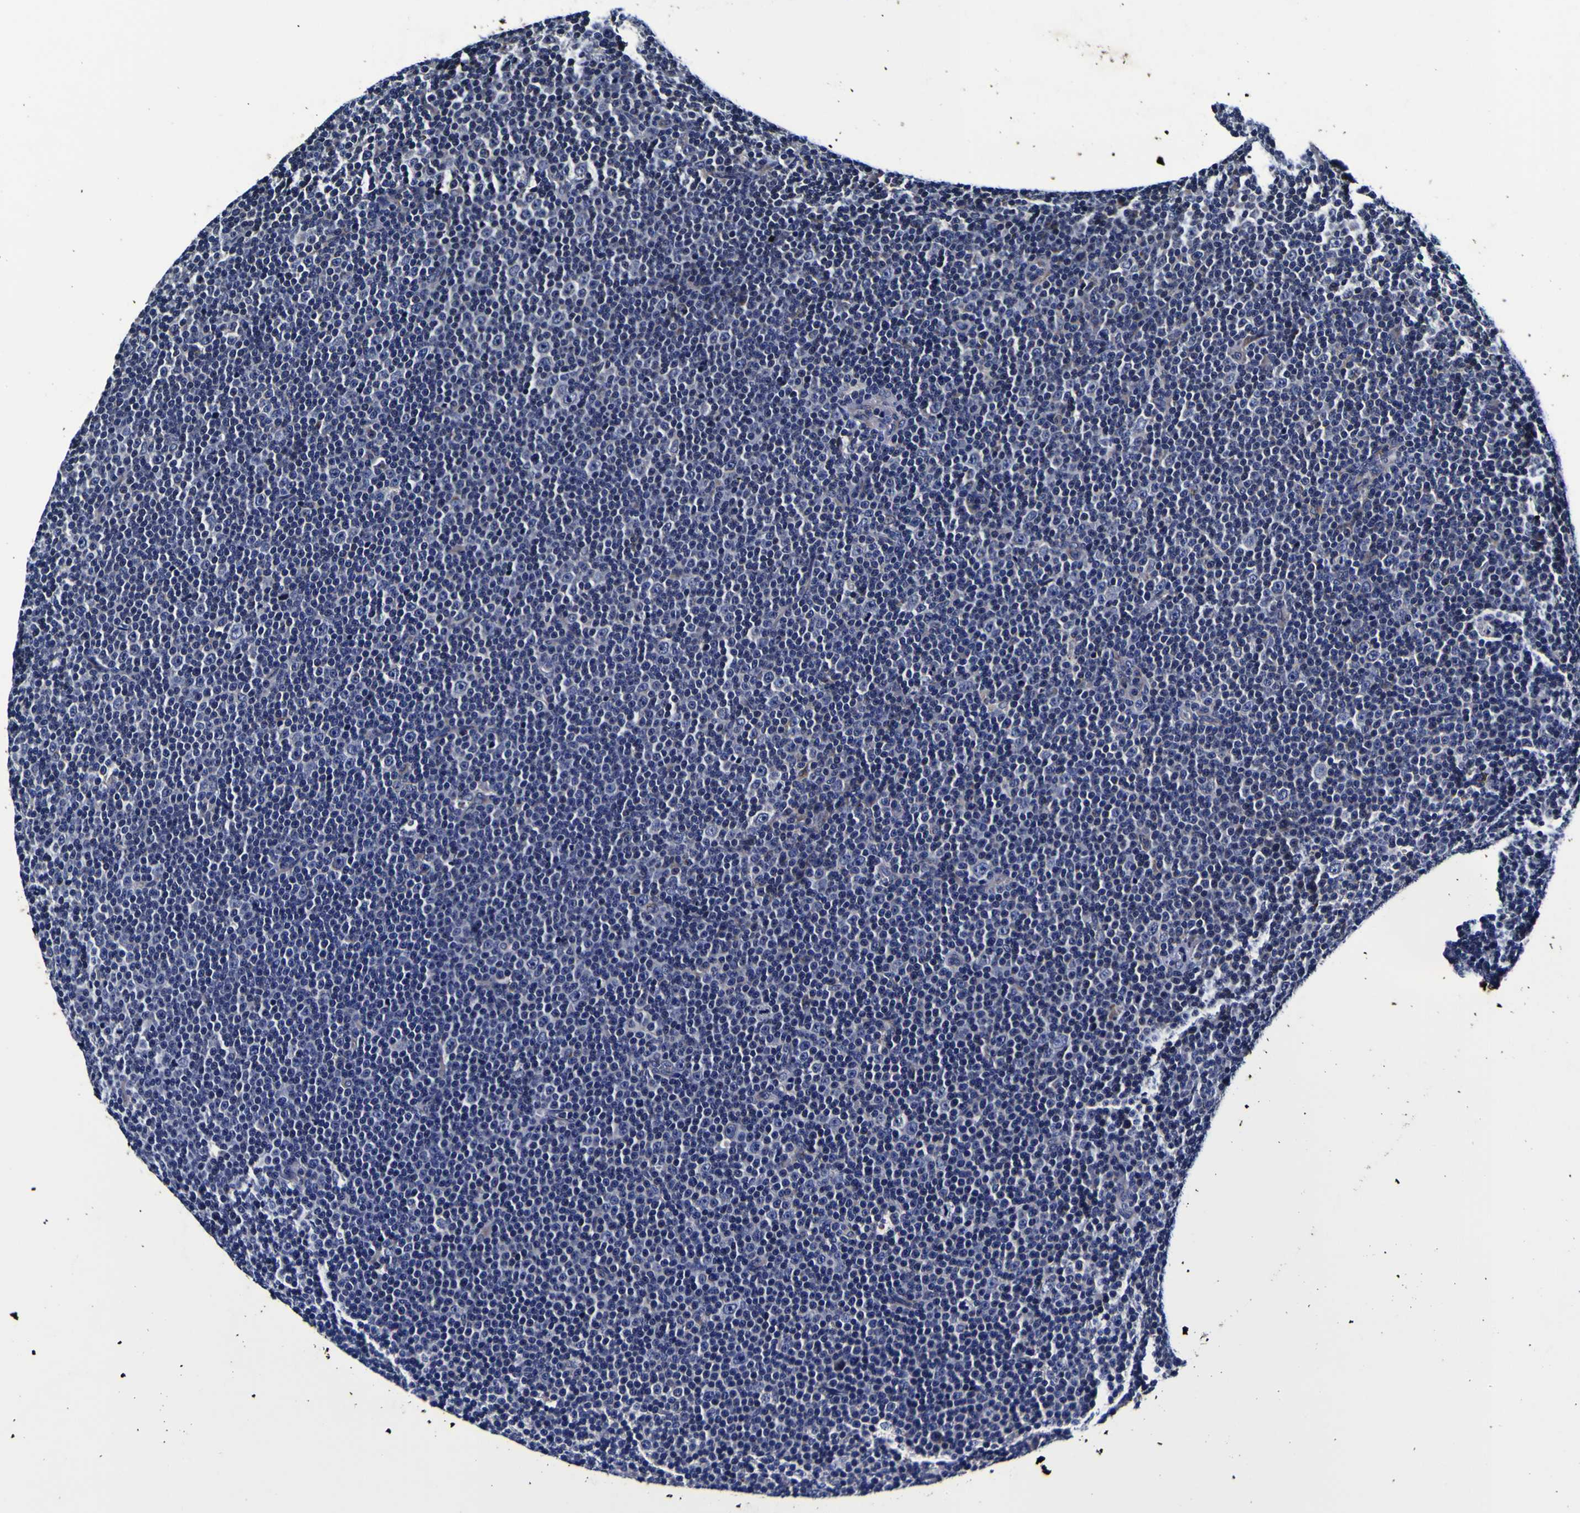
{"staining": {"intensity": "negative", "quantity": "none", "location": "none"}, "tissue": "lymphoma", "cell_type": "Tumor cells", "image_type": "cancer", "snomed": [{"axis": "morphology", "description": "Malignant lymphoma, non-Hodgkin's type, Low grade"}, {"axis": "topography", "description": "Lymph node"}], "caption": "Immunohistochemistry image of human low-grade malignant lymphoma, non-Hodgkin's type stained for a protein (brown), which shows no positivity in tumor cells.", "gene": "PANK4", "patient": {"sex": "female", "age": 67}}